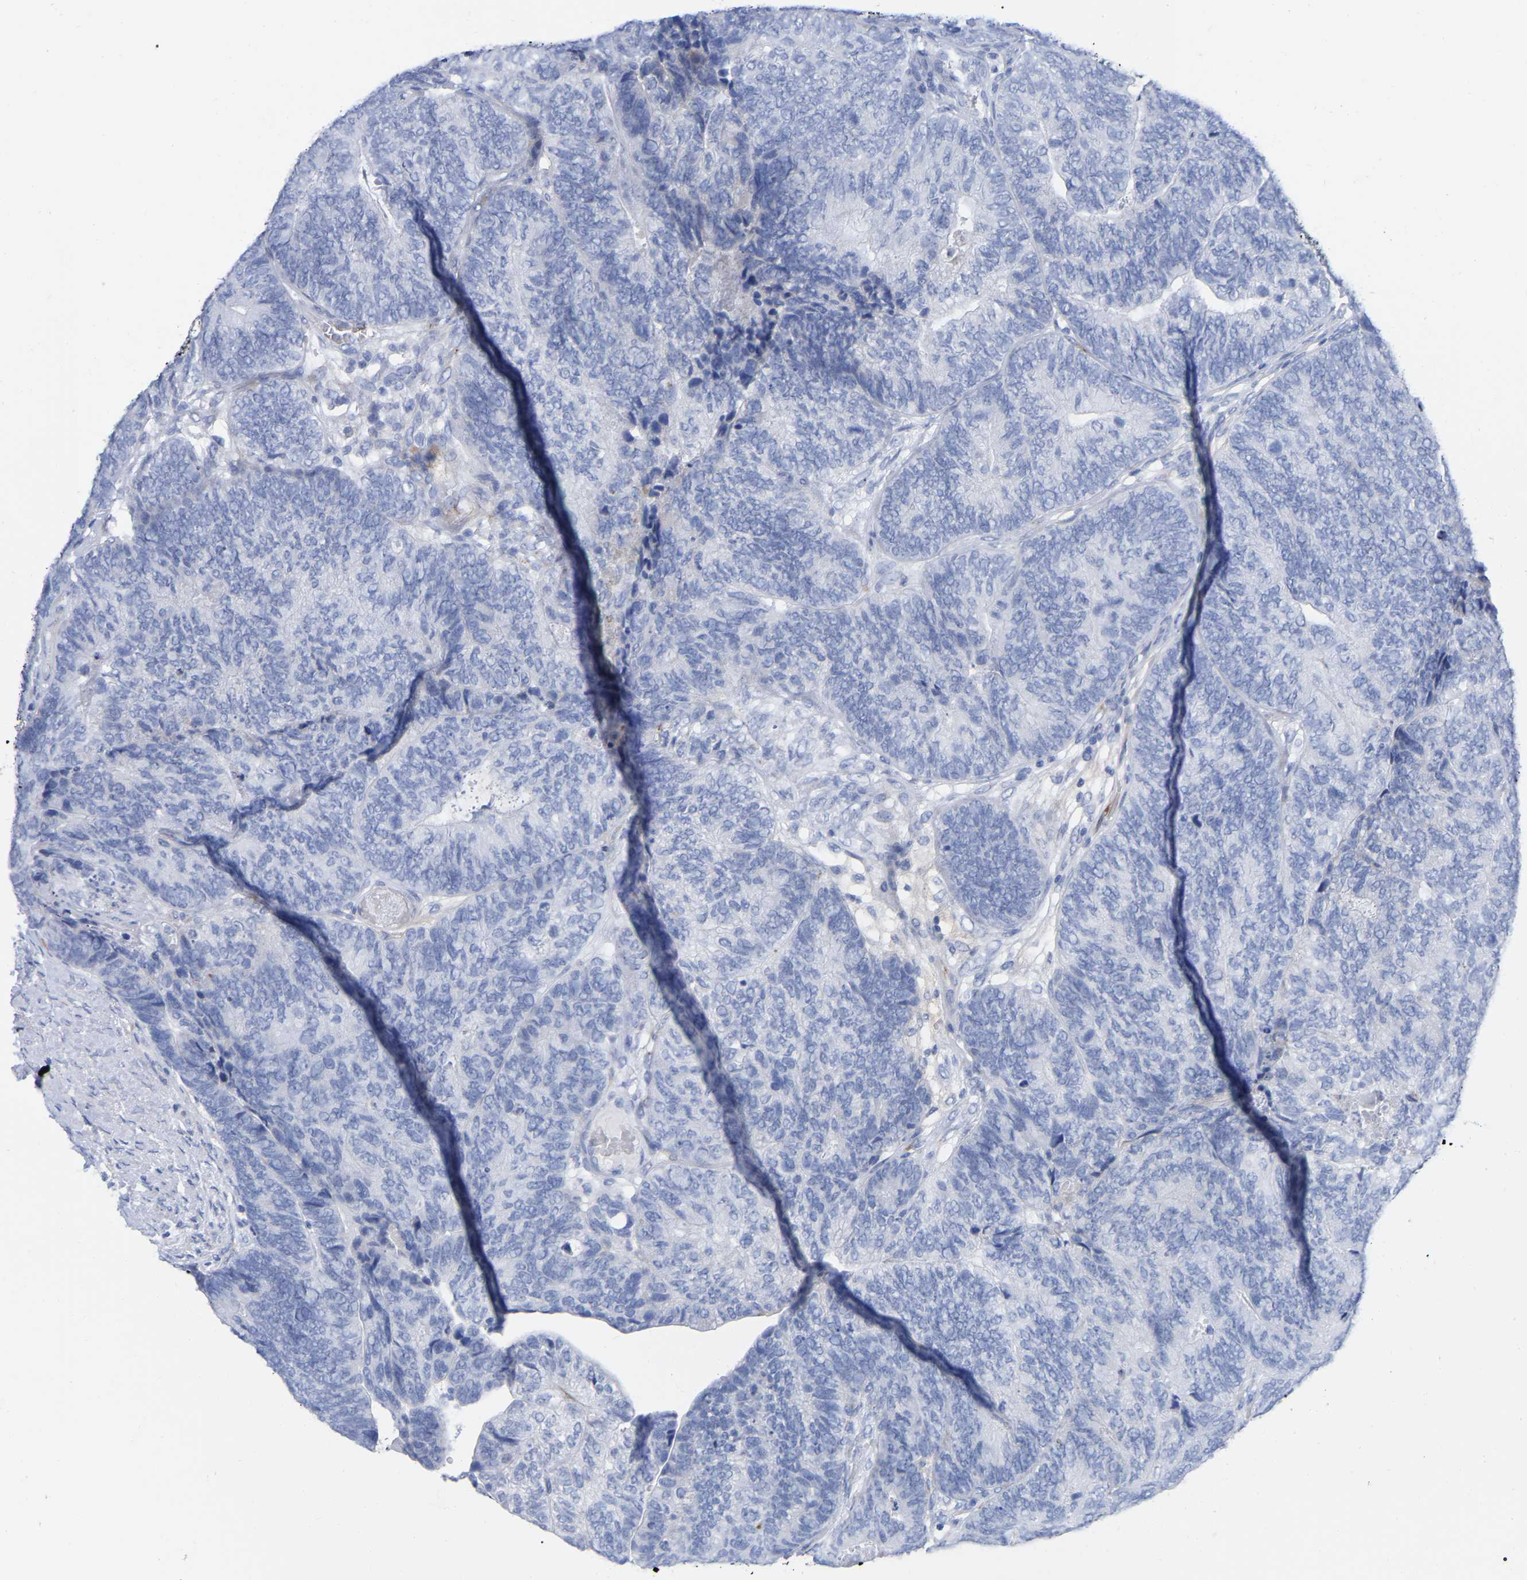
{"staining": {"intensity": "negative", "quantity": "none", "location": "none"}, "tissue": "colorectal cancer", "cell_type": "Tumor cells", "image_type": "cancer", "snomed": [{"axis": "morphology", "description": "Normal tissue, NOS"}, {"axis": "morphology", "description": "Adenocarcinoma, NOS"}, {"axis": "topography", "description": "Rectum"}], "caption": "IHC photomicrograph of neoplastic tissue: human colorectal adenocarcinoma stained with DAB shows no significant protein staining in tumor cells. (Immunohistochemistry (ihc), brightfield microscopy, high magnification).", "gene": "HAPLN1", "patient": {"sex": "female", "age": 66}}